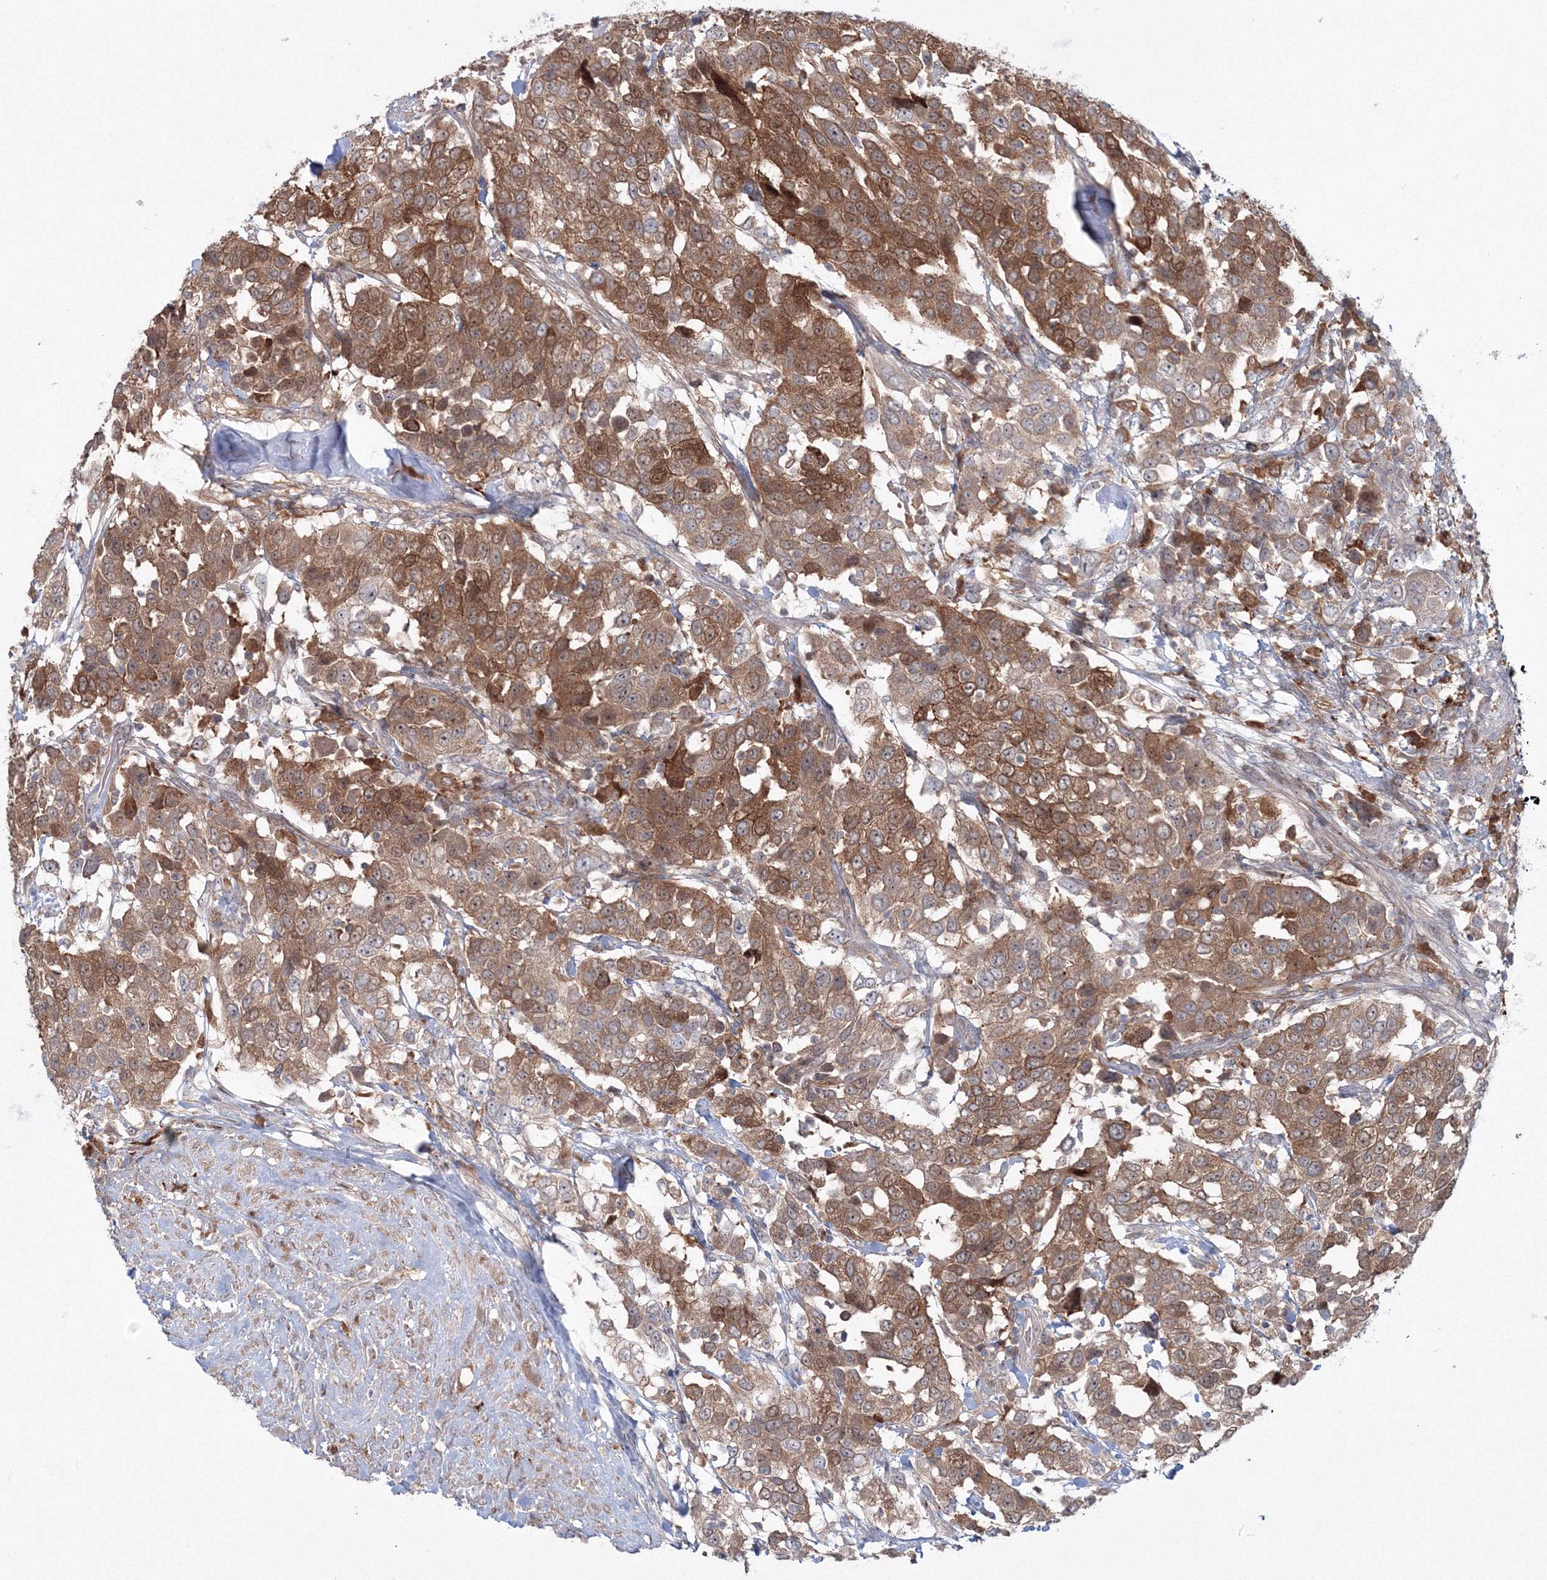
{"staining": {"intensity": "moderate", "quantity": ">75%", "location": "cytoplasmic/membranous"}, "tissue": "urothelial cancer", "cell_type": "Tumor cells", "image_type": "cancer", "snomed": [{"axis": "morphology", "description": "Urothelial carcinoma, High grade"}, {"axis": "topography", "description": "Urinary bladder"}], "caption": "Immunohistochemical staining of urothelial cancer shows medium levels of moderate cytoplasmic/membranous protein positivity in about >75% of tumor cells.", "gene": "MKRN2", "patient": {"sex": "female", "age": 80}}